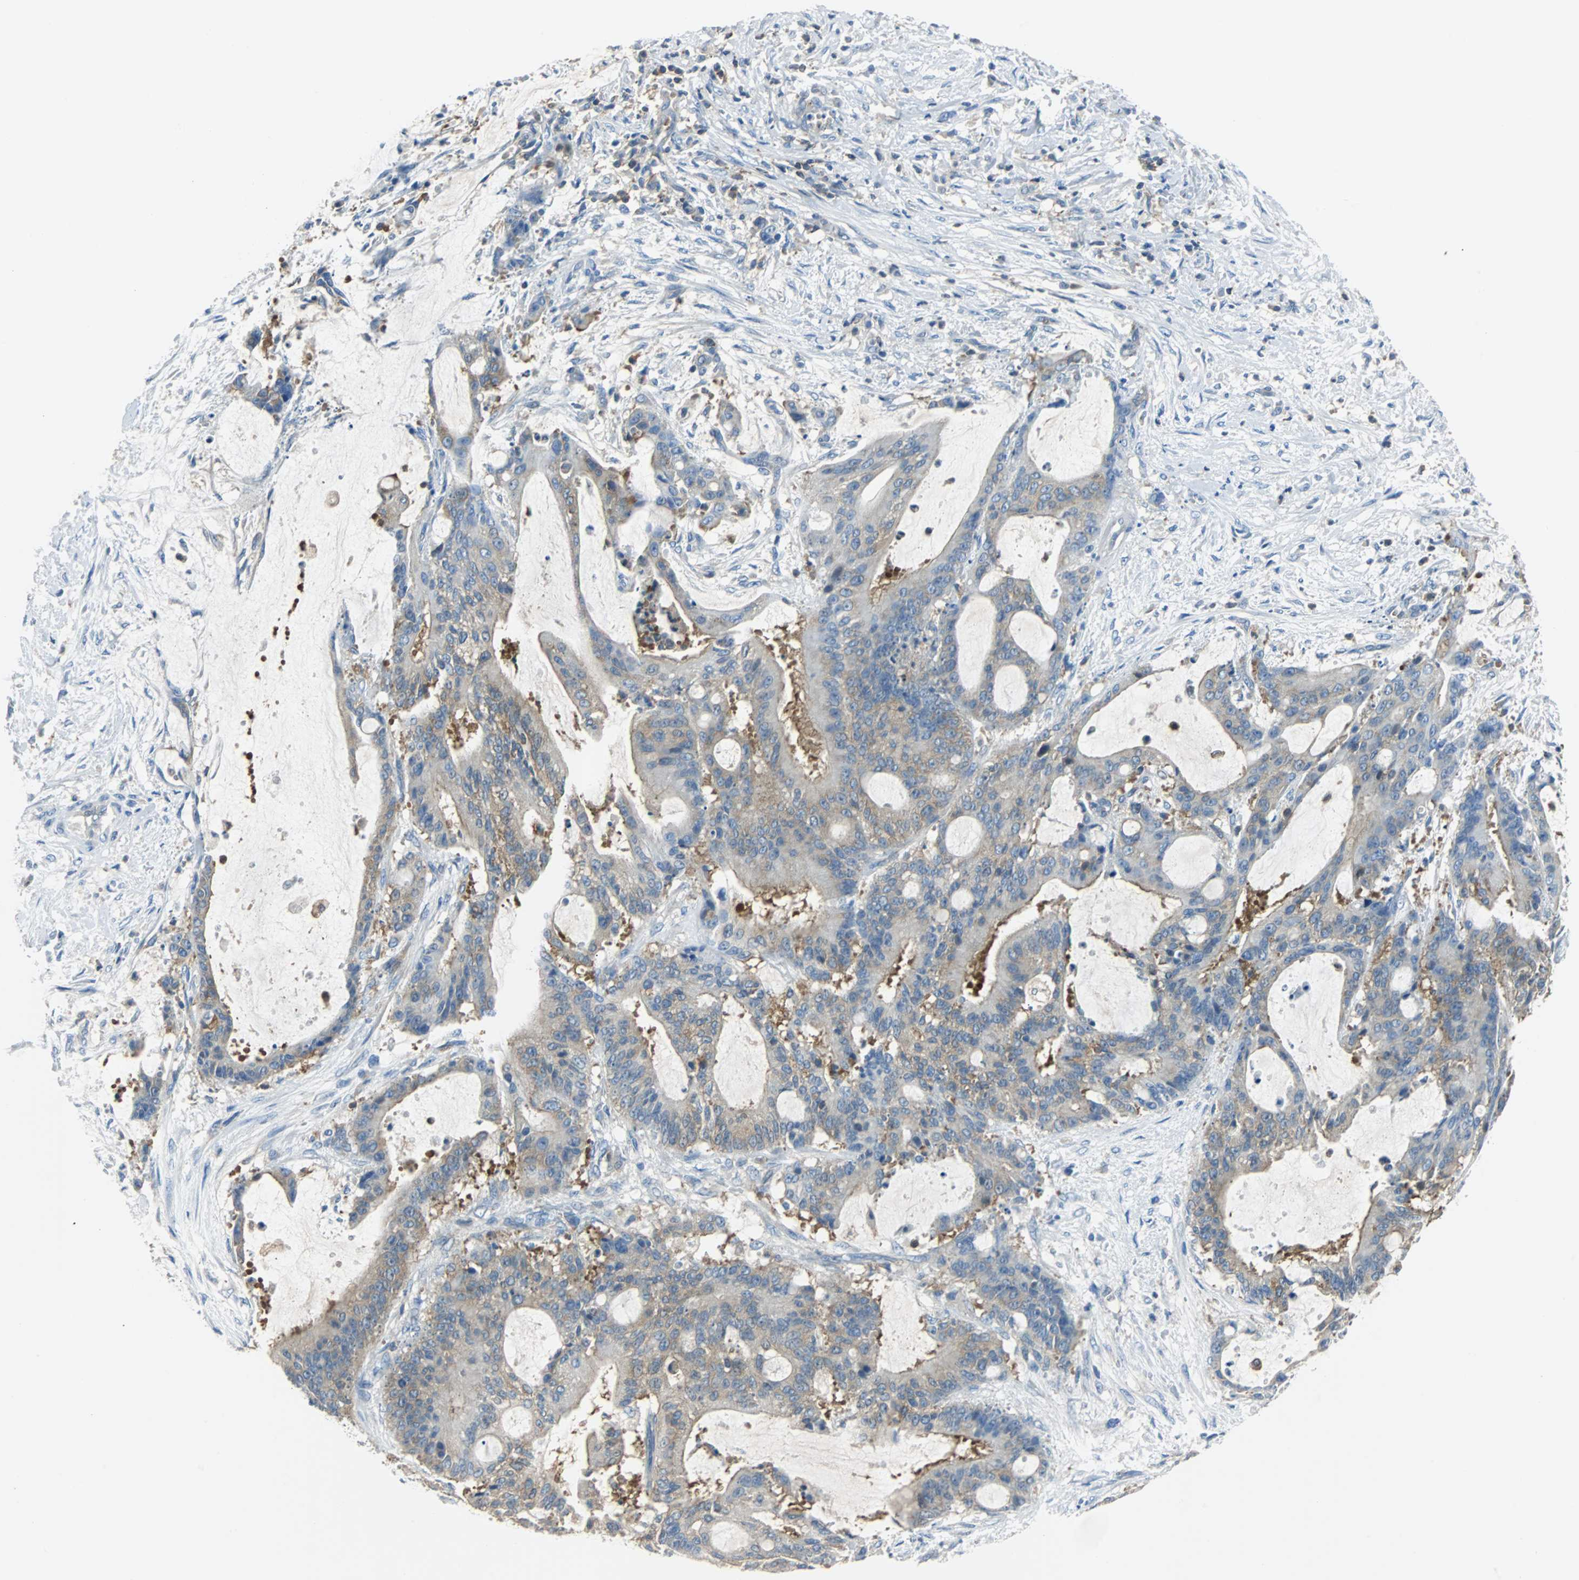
{"staining": {"intensity": "weak", "quantity": "25%-75%", "location": "cytoplasmic/membranous"}, "tissue": "liver cancer", "cell_type": "Tumor cells", "image_type": "cancer", "snomed": [{"axis": "morphology", "description": "Cholangiocarcinoma"}, {"axis": "topography", "description": "Liver"}], "caption": "Liver cancer stained with immunohistochemistry (IHC) demonstrates weak cytoplasmic/membranous positivity in approximately 25%-75% of tumor cells.", "gene": "TSC22D4", "patient": {"sex": "female", "age": 73}}